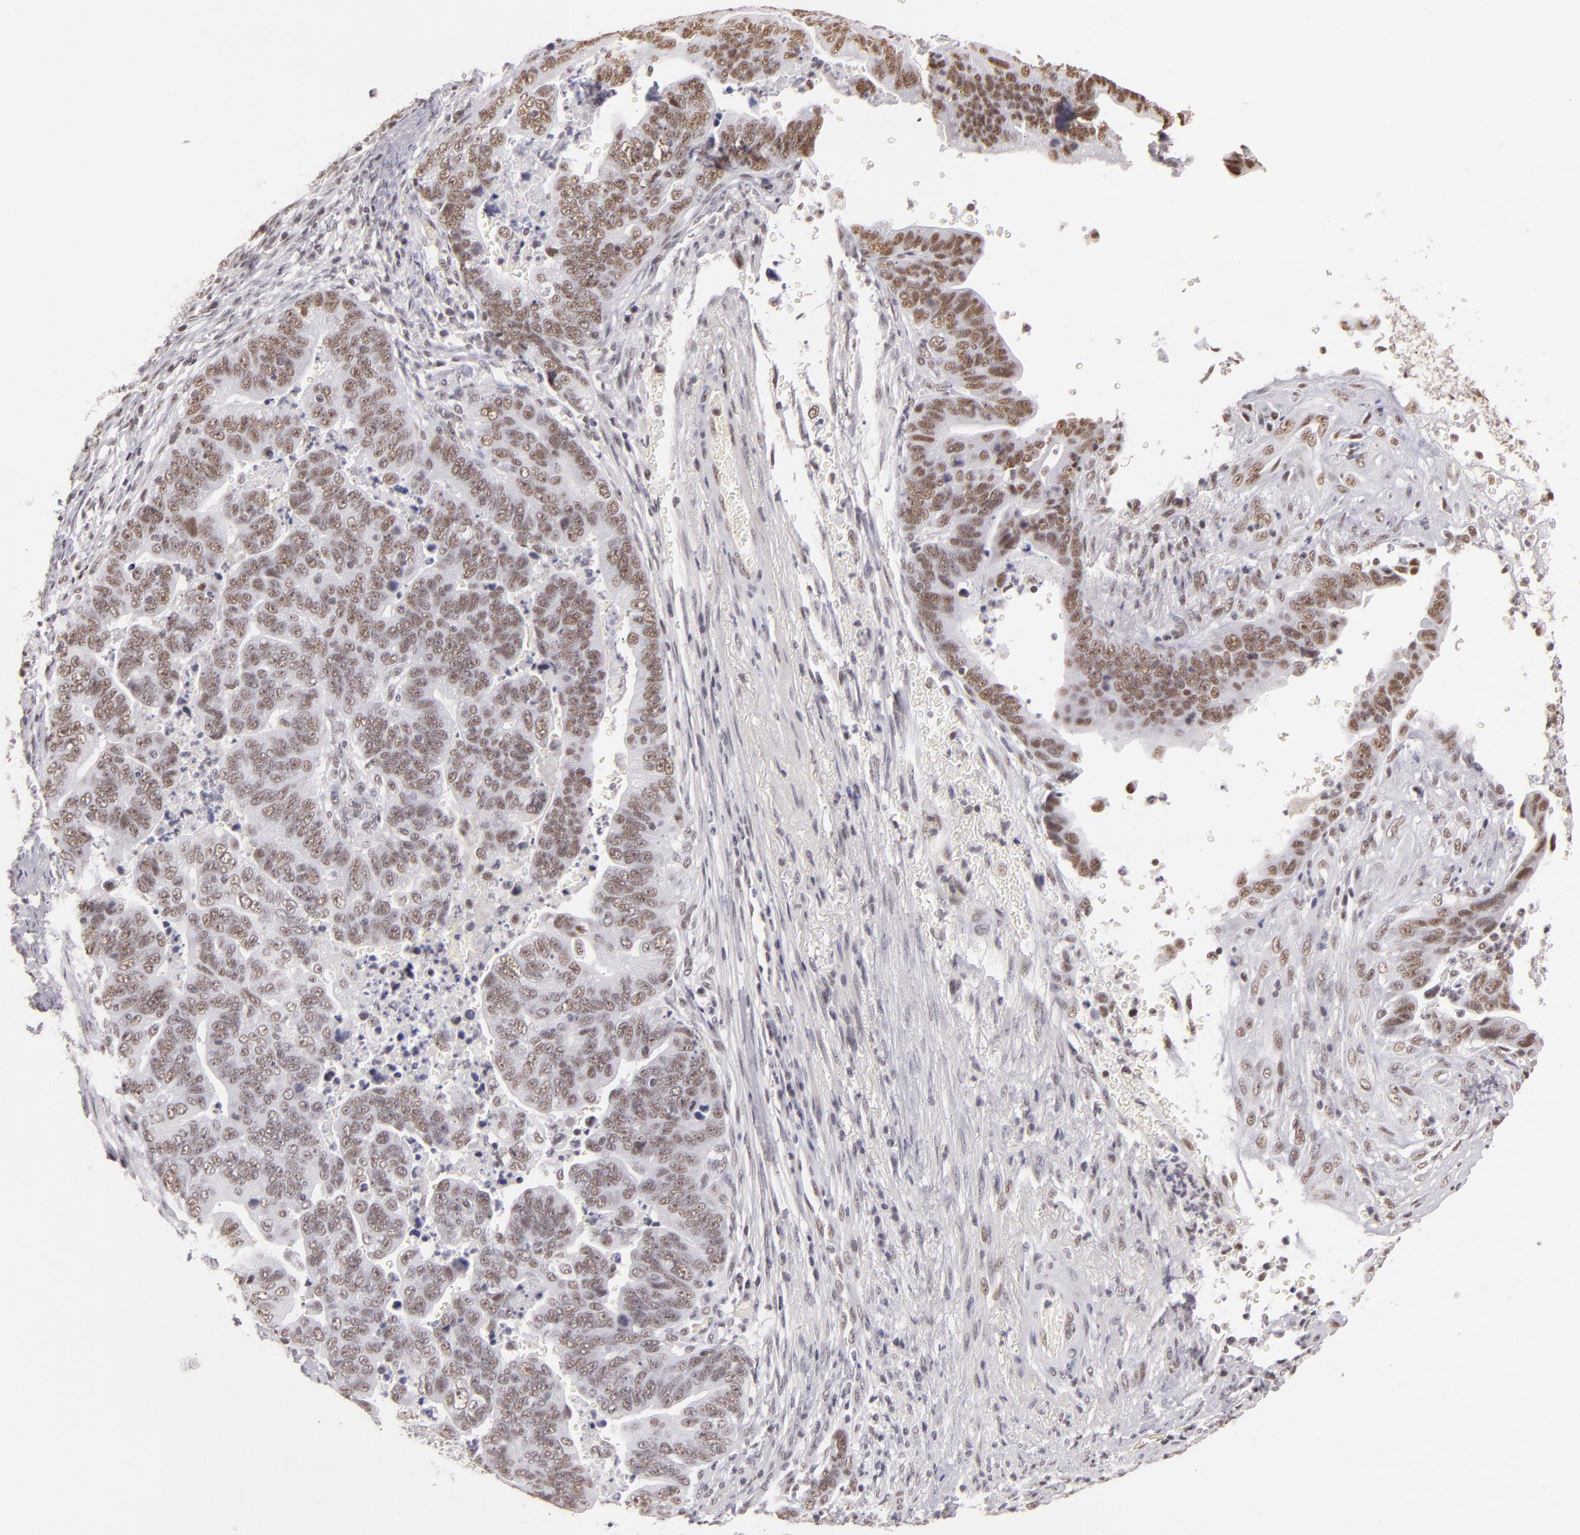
{"staining": {"intensity": "weak", "quantity": ">75%", "location": "nuclear"}, "tissue": "stomach cancer", "cell_type": "Tumor cells", "image_type": "cancer", "snomed": [{"axis": "morphology", "description": "Adenocarcinoma, NOS"}, {"axis": "topography", "description": "Stomach, upper"}], "caption": "Adenocarcinoma (stomach) tissue shows weak nuclear expression in about >75% of tumor cells, visualized by immunohistochemistry.", "gene": "INTS6", "patient": {"sex": "female", "age": 50}}